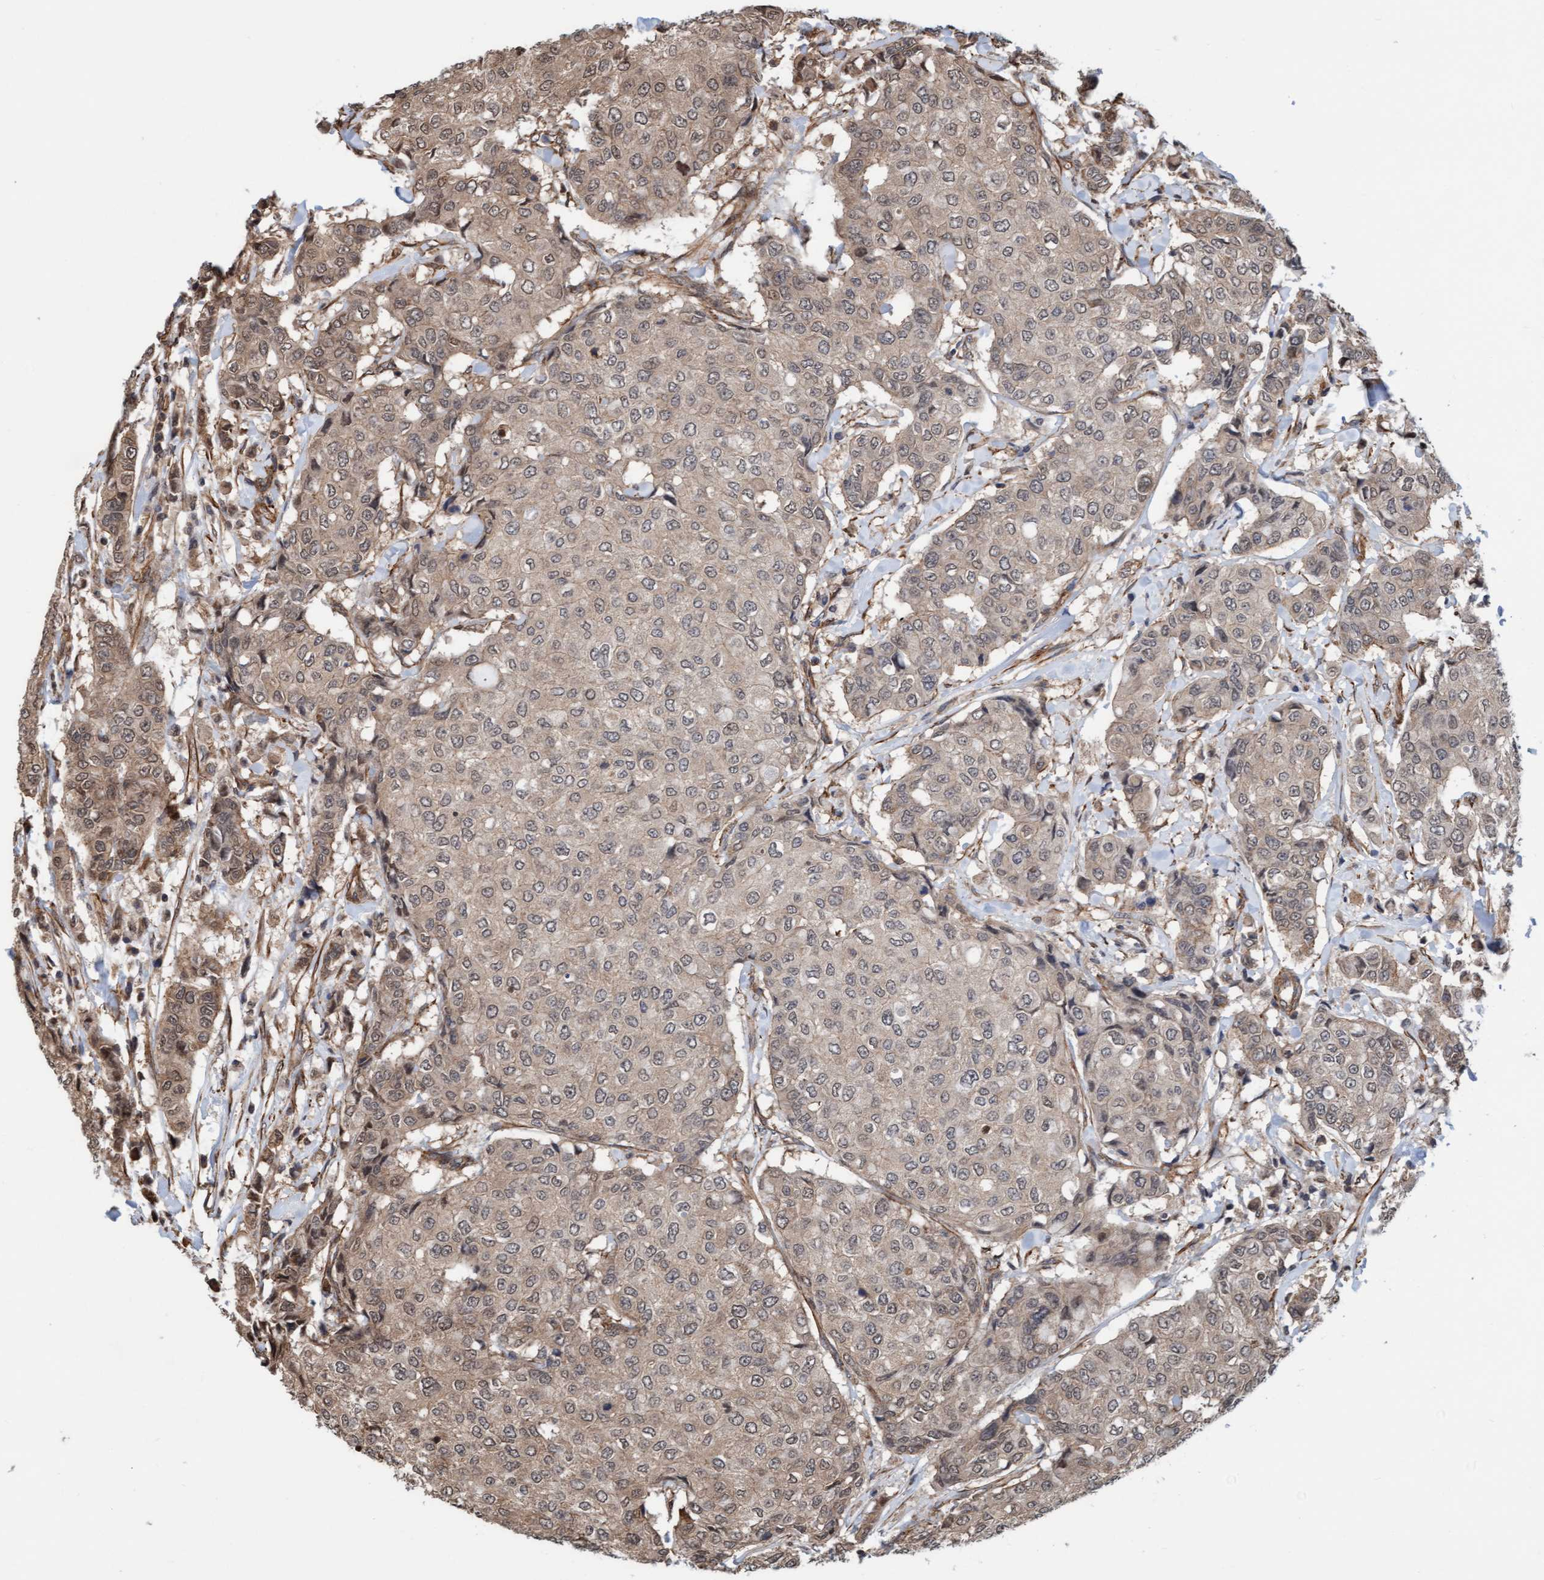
{"staining": {"intensity": "weak", "quantity": "25%-75%", "location": "cytoplasmic/membranous"}, "tissue": "breast cancer", "cell_type": "Tumor cells", "image_type": "cancer", "snomed": [{"axis": "morphology", "description": "Duct carcinoma"}, {"axis": "topography", "description": "Breast"}], "caption": "About 25%-75% of tumor cells in human intraductal carcinoma (breast) display weak cytoplasmic/membranous protein positivity as visualized by brown immunohistochemical staining.", "gene": "STXBP4", "patient": {"sex": "female", "age": 27}}